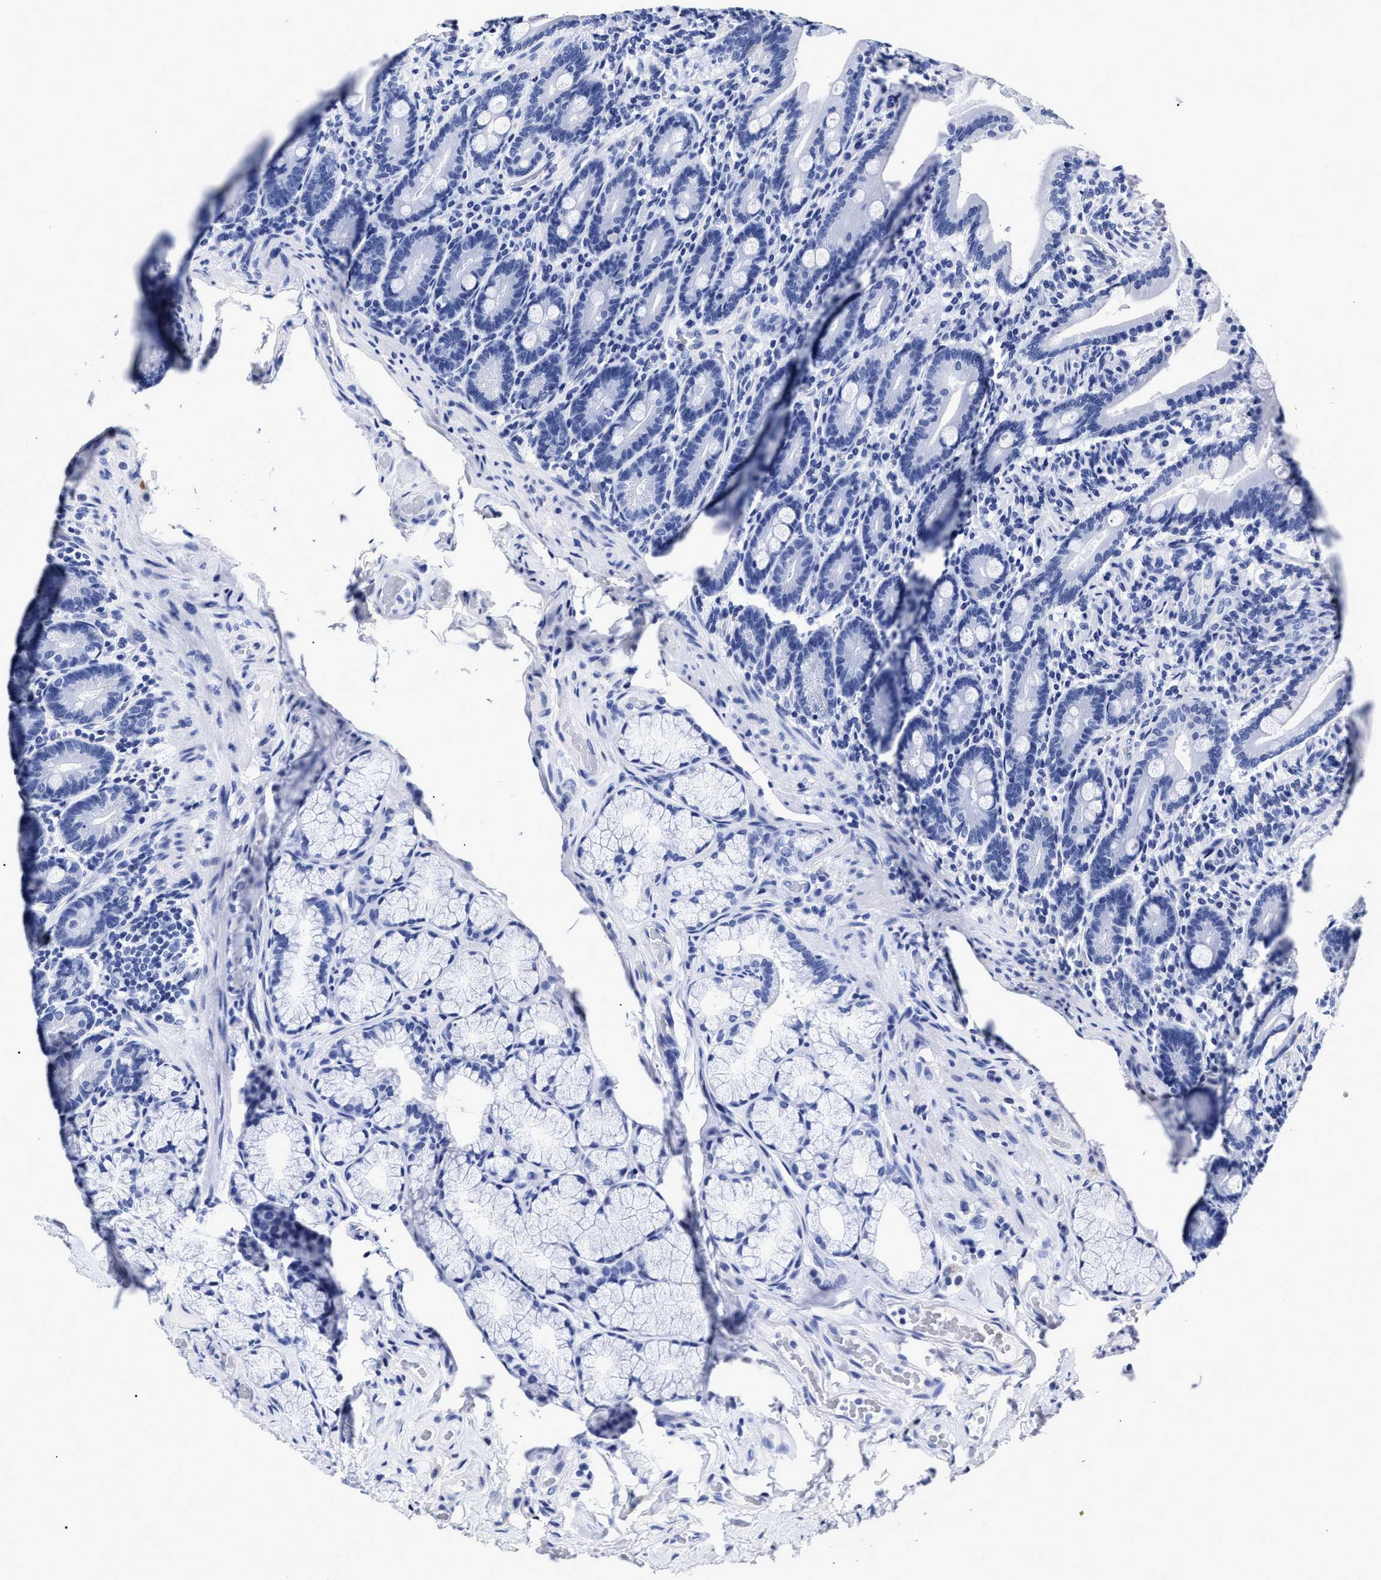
{"staining": {"intensity": "negative", "quantity": "none", "location": "none"}, "tissue": "duodenum", "cell_type": "Glandular cells", "image_type": "normal", "snomed": [{"axis": "morphology", "description": "Normal tissue, NOS"}, {"axis": "topography", "description": "Duodenum"}], "caption": "A high-resolution micrograph shows IHC staining of benign duodenum, which reveals no significant positivity in glandular cells. (DAB (3,3'-diaminobenzidine) immunohistochemistry, high magnification).", "gene": "LRRC8E", "patient": {"sex": "male", "age": 54}}